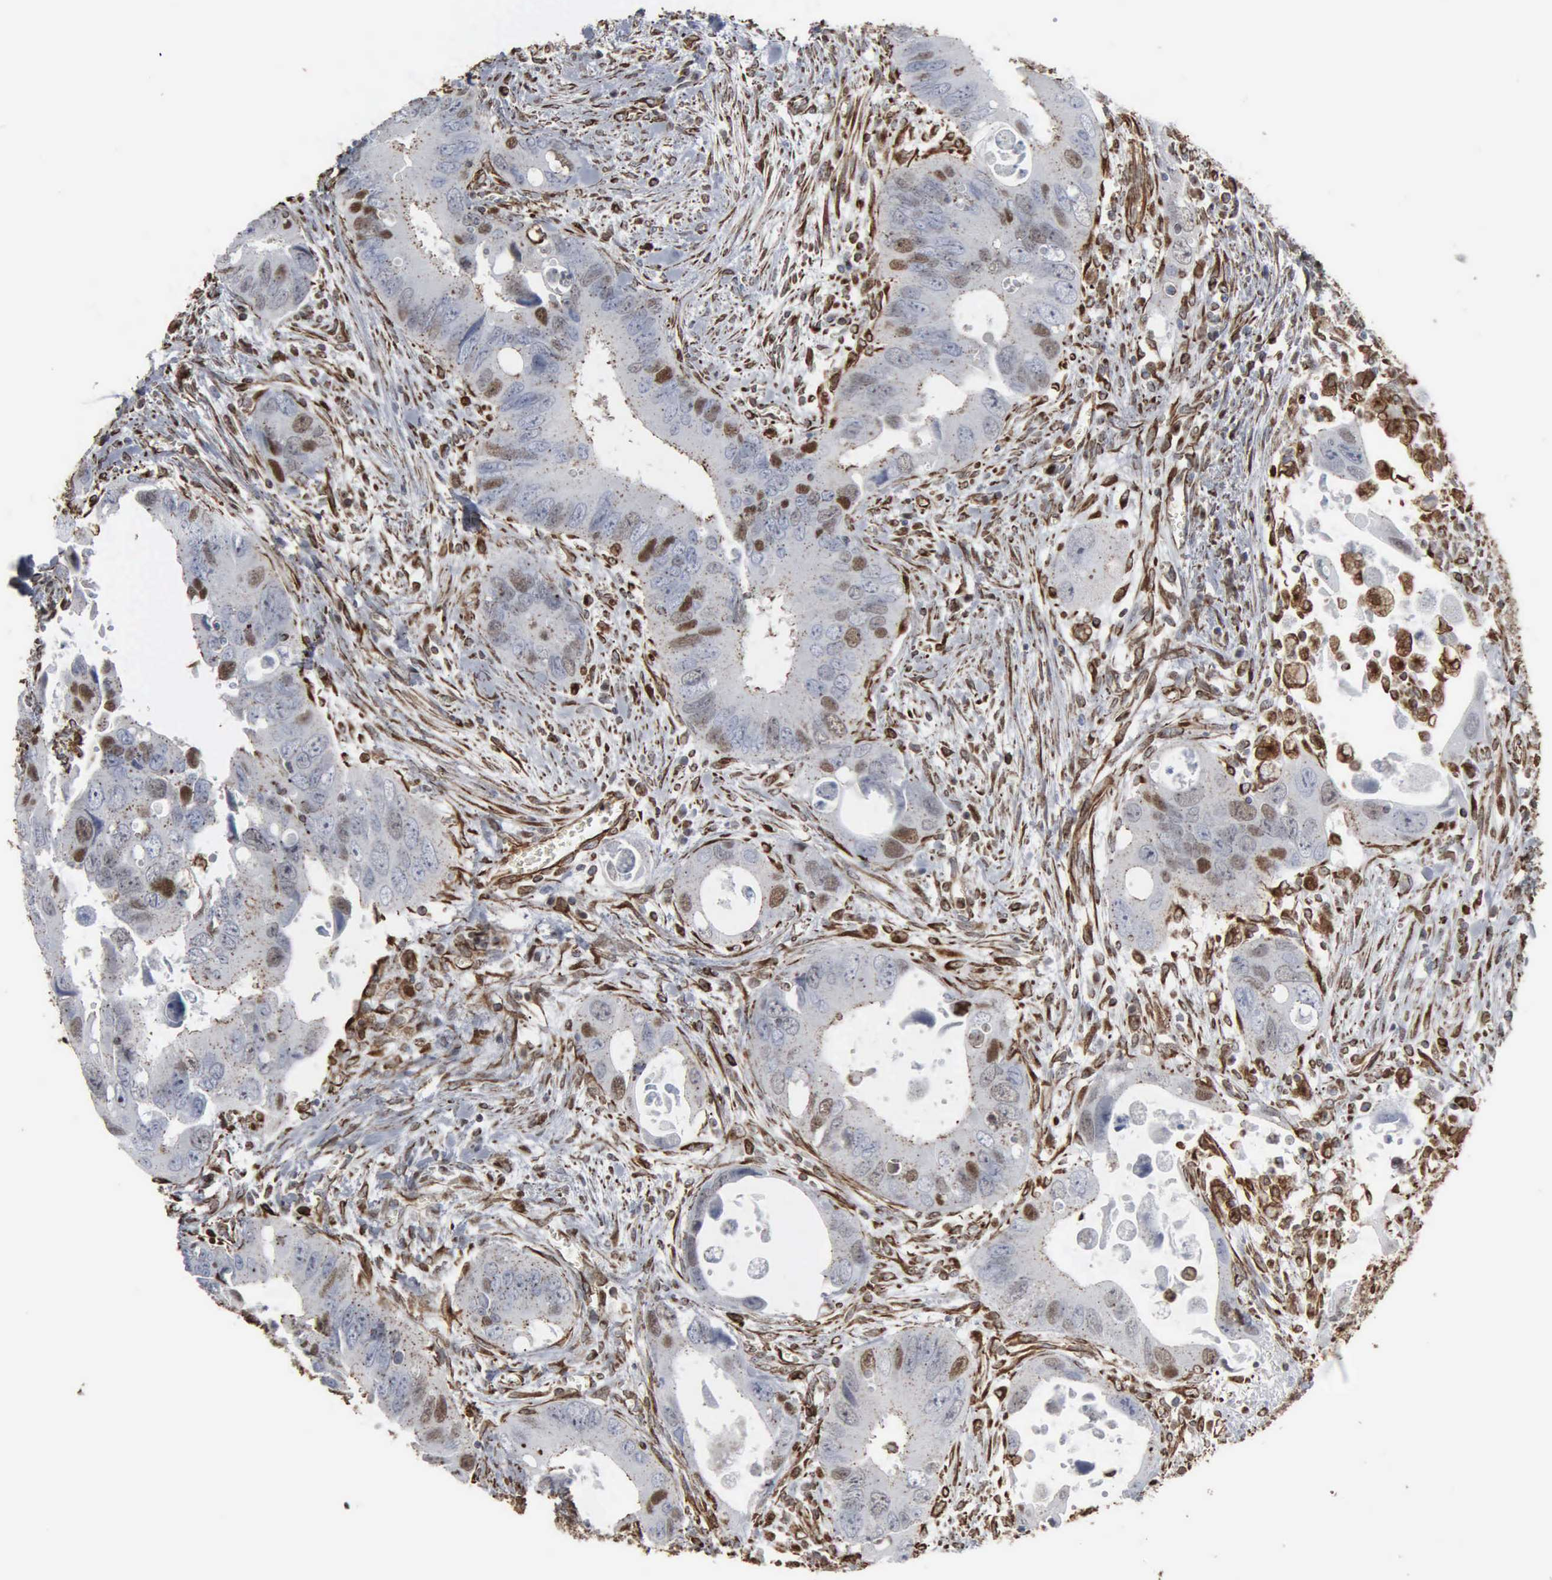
{"staining": {"intensity": "weak", "quantity": "<25%", "location": "nuclear"}, "tissue": "colorectal cancer", "cell_type": "Tumor cells", "image_type": "cancer", "snomed": [{"axis": "morphology", "description": "Adenocarcinoma, NOS"}, {"axis": "topography", "description": "Rectum"}], "caption": "Immunohistochemistry (IHC) micrograph of neoplastic tissue: adenocarcinoma (colorectal) stained with DAB (3,3'-diaminobenzidine) demonstrates no significant protein expression in tumor cells. (Stains: DAB IHC with hematoxylin counter stain, Microscopy: brightfield microscopy at high magnification).", "gene": "CCNE1", "patient": {"sex": "male", "age": 70}}